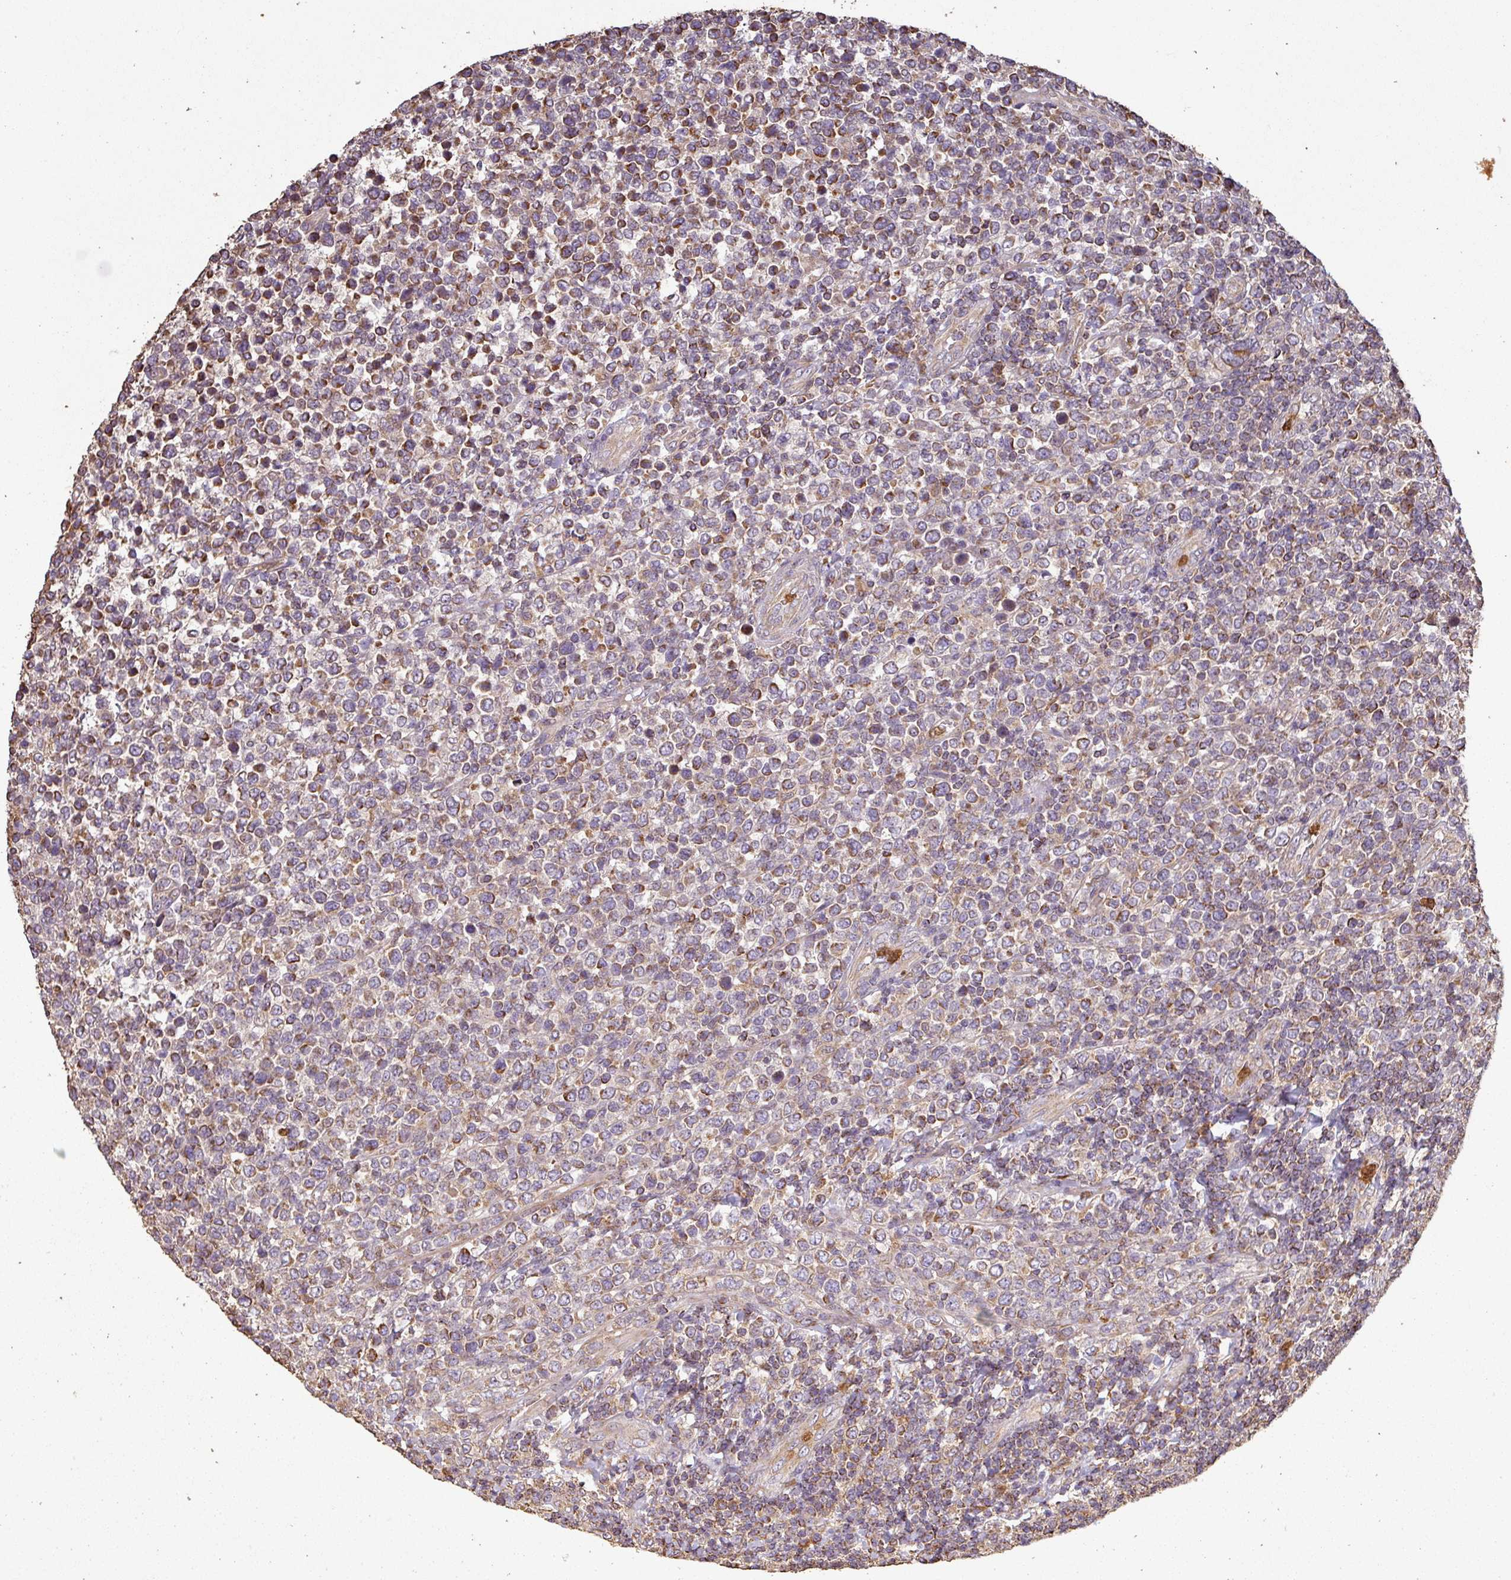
{"staining": {"intensity": "moderate", "quantity": ">75%", "location": "cytoplasmic/membranous"}, "tissue": "lymphoma", "cell_type": "Tumor cells", "image_type": "cancer", "snomed": [{"axis": "morphology", "description": "Malignant lymphoma, non-Hodgkin's type, High grade"}, {"axis": "topography", "description": "Soft tissue"}], "caption": "Immunohistochemistry (IHC) histopathology image of neoplastic tissue: human lymphoma stained using immunohistochemistry displays medium levels of moderate protein expression localized specifically in the cytoplasmic/membranous of tumor cells, appearing as a cytoplasmic/membranous brown color.", "gene": "PLEKHM1", "patient": {"sex": "female", "age": 56}}